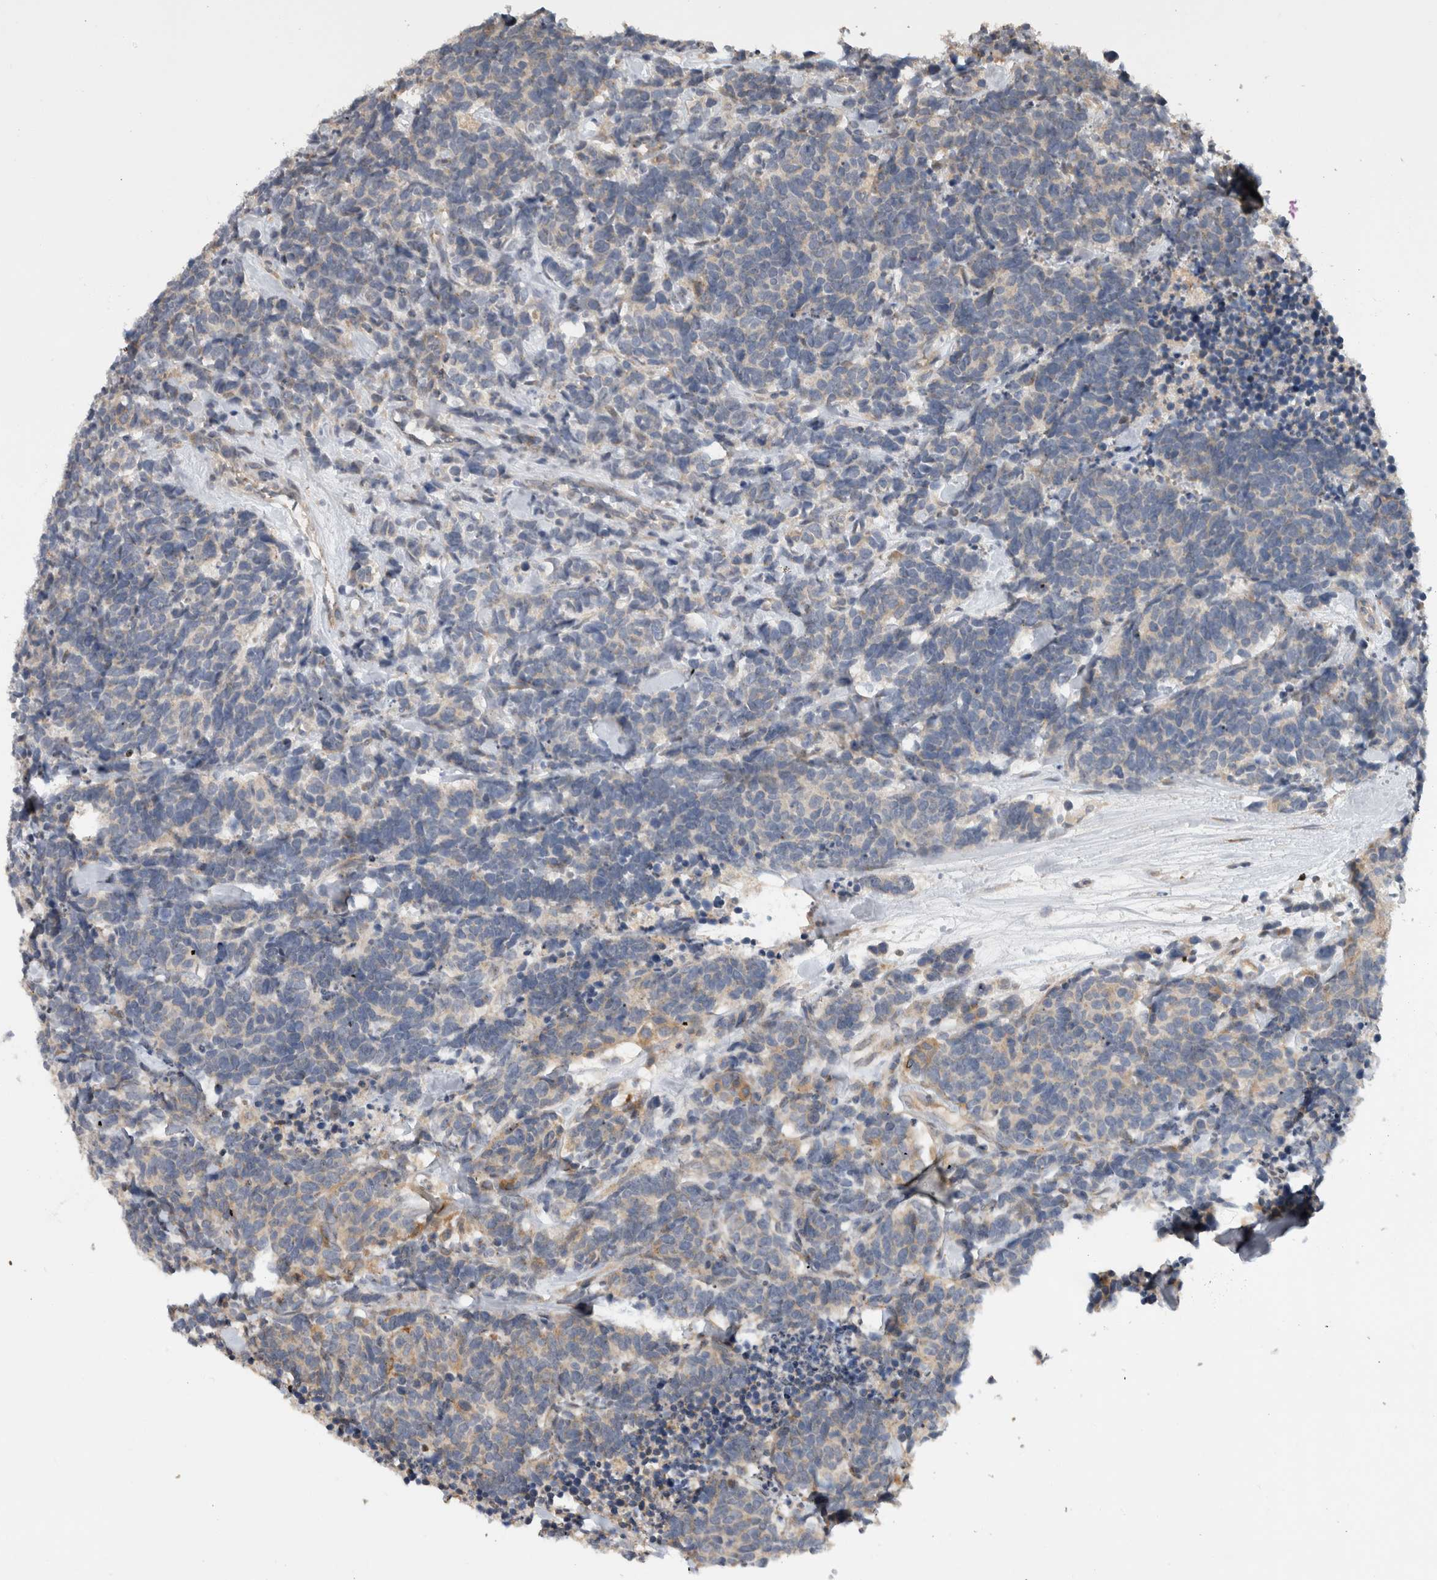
{"staining": {"intensity": "weak", "quantity": "25%-75%", "location": "cytoplasmic/membranous"}, "tissue": "carcinoid", "cell_type": "Tumor cells", "image_type": "cancer", "snomed": [{"axis": "morphology", "description": "Carcinoma, NOS"}, {"axis": "morphology", "description": "Carcinoid, malignant, NOS"}, {"axis": "topography", "description": "Urinary bladder"}], "caption": "Immunohistochemistry histopathology image of neoplastic tissue: human carcinoid (malignant) stained using immunohistochemistry (IHC) demonstrates low levels of weak protein expression localized specifically in the cytoplasmic/membranous of tumor cells, appearing as a cytoplasmic/membranous brown color.", "gene": "PARP6", "patient": {"sex": "male", "age": 57}}